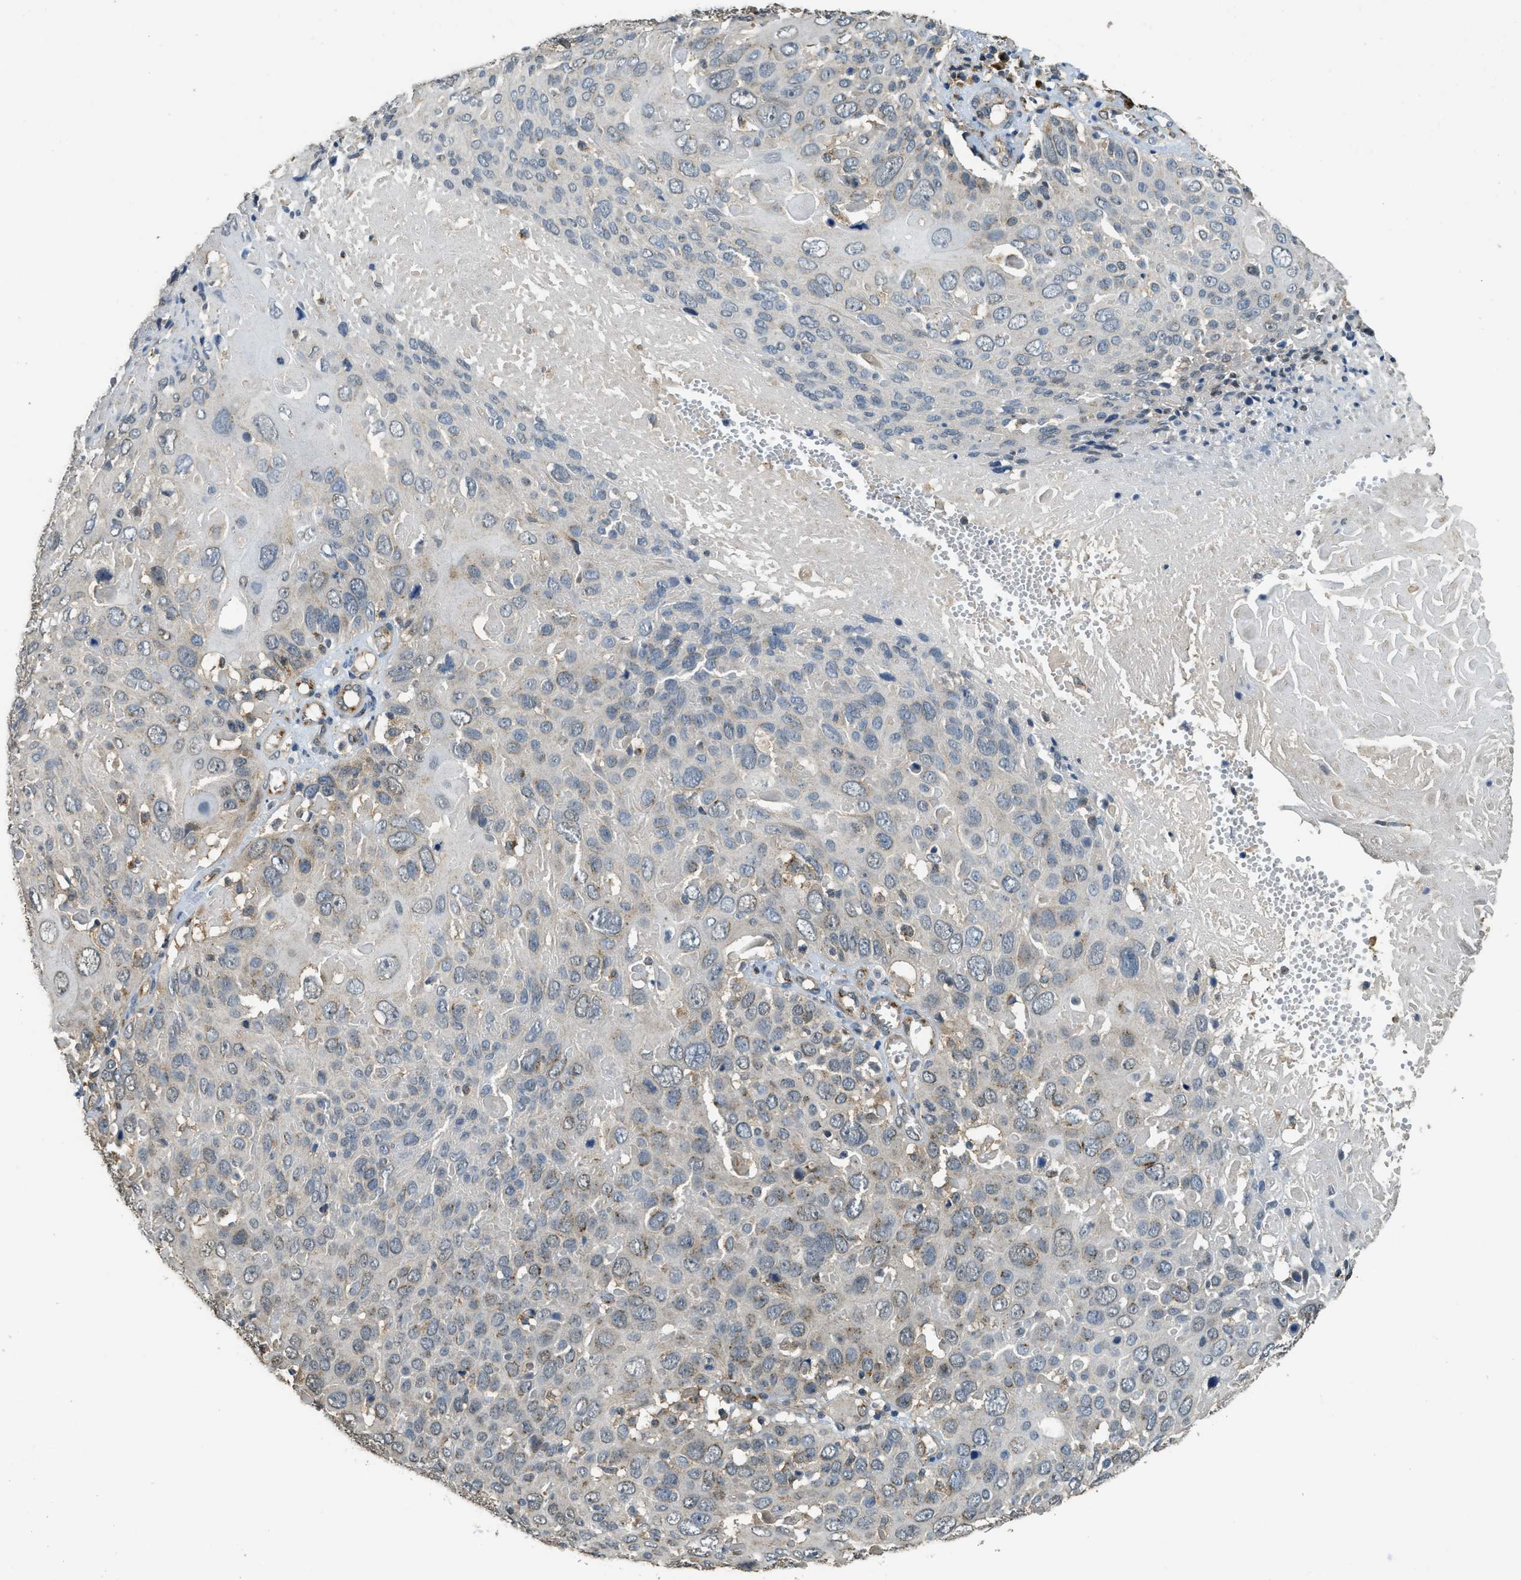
{"staining": {"intensity": "moderate", "quantity": "<25%", "location": "cytoplasmic/membranous"}, "tissue": "cervical cancer", "cell_type": "Tumor cells", "image_type": "cancer", "snomed": [{"axis": "morphology", "description": "Squamous cell carcinoma, NOS"}, {"axis": "topography", "description": "Cervix"}], "caption": "A brown stain highlights moderate cytoplasmic/membranous expression of a protein in human cervical cancer (squamous cell carcinoma) tumor cells.", "gene": "IPO7", "patient": {"sex": "female", "age": 74}}